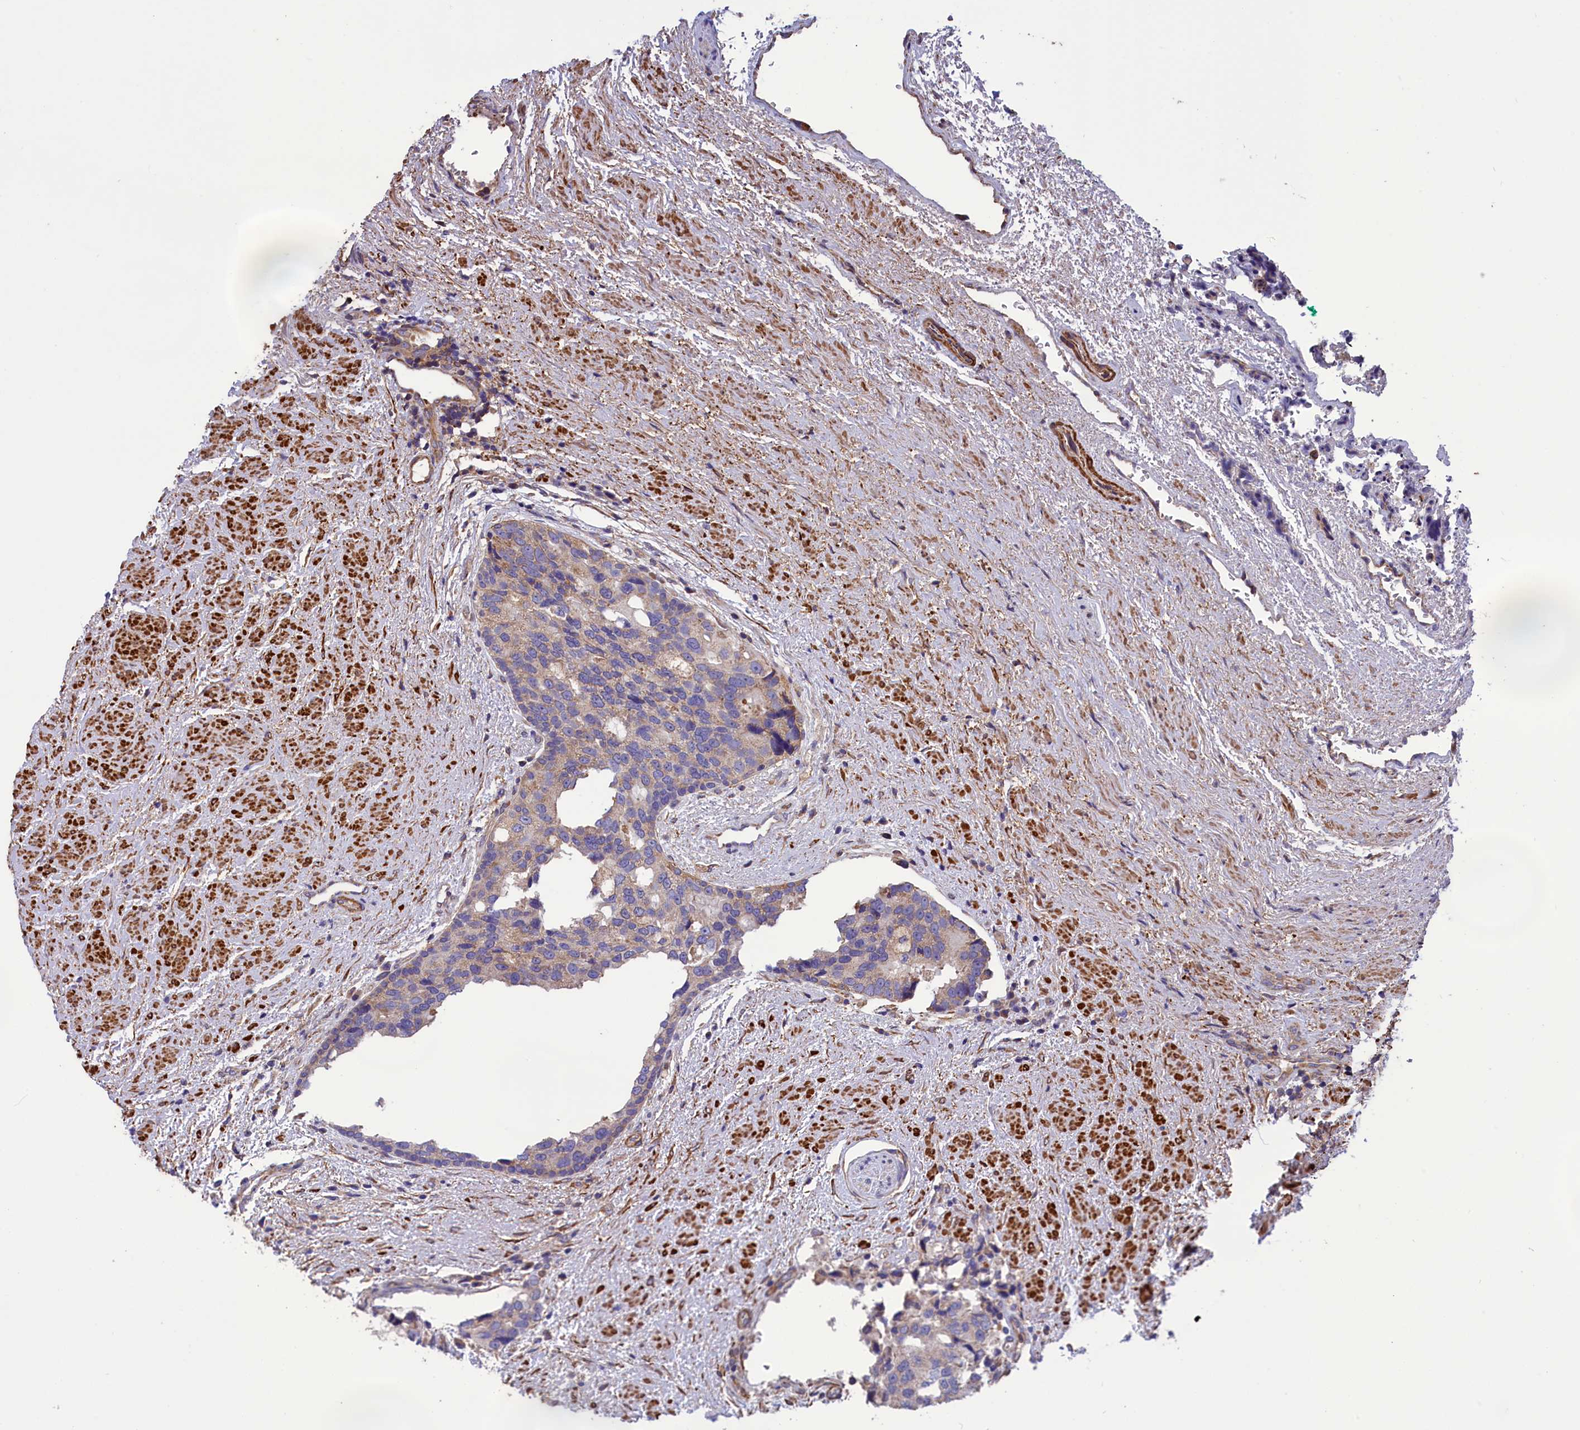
{"staining": {"intensity": "weak", "quantity": "25%-75%", "location": "cytoplasmic/membranous"}, "tissue": "prostate cancer", "cell_type": "Tumor cells", "image_type": "cancer", "snomed": [{"axis": "morphology", "description": "Adenocarcinoma, High grade"}, {"axis": "topography", "description": "Prostate"}], "caption": "Prostate cancer (adenocarcinoma (high-grade)) stained for a protein demonstrates weak cytoplasmic/membranous positivity in tumor cells.", "gene": "AMDHD2", "patient": {"sex": "male", "age": 70}}